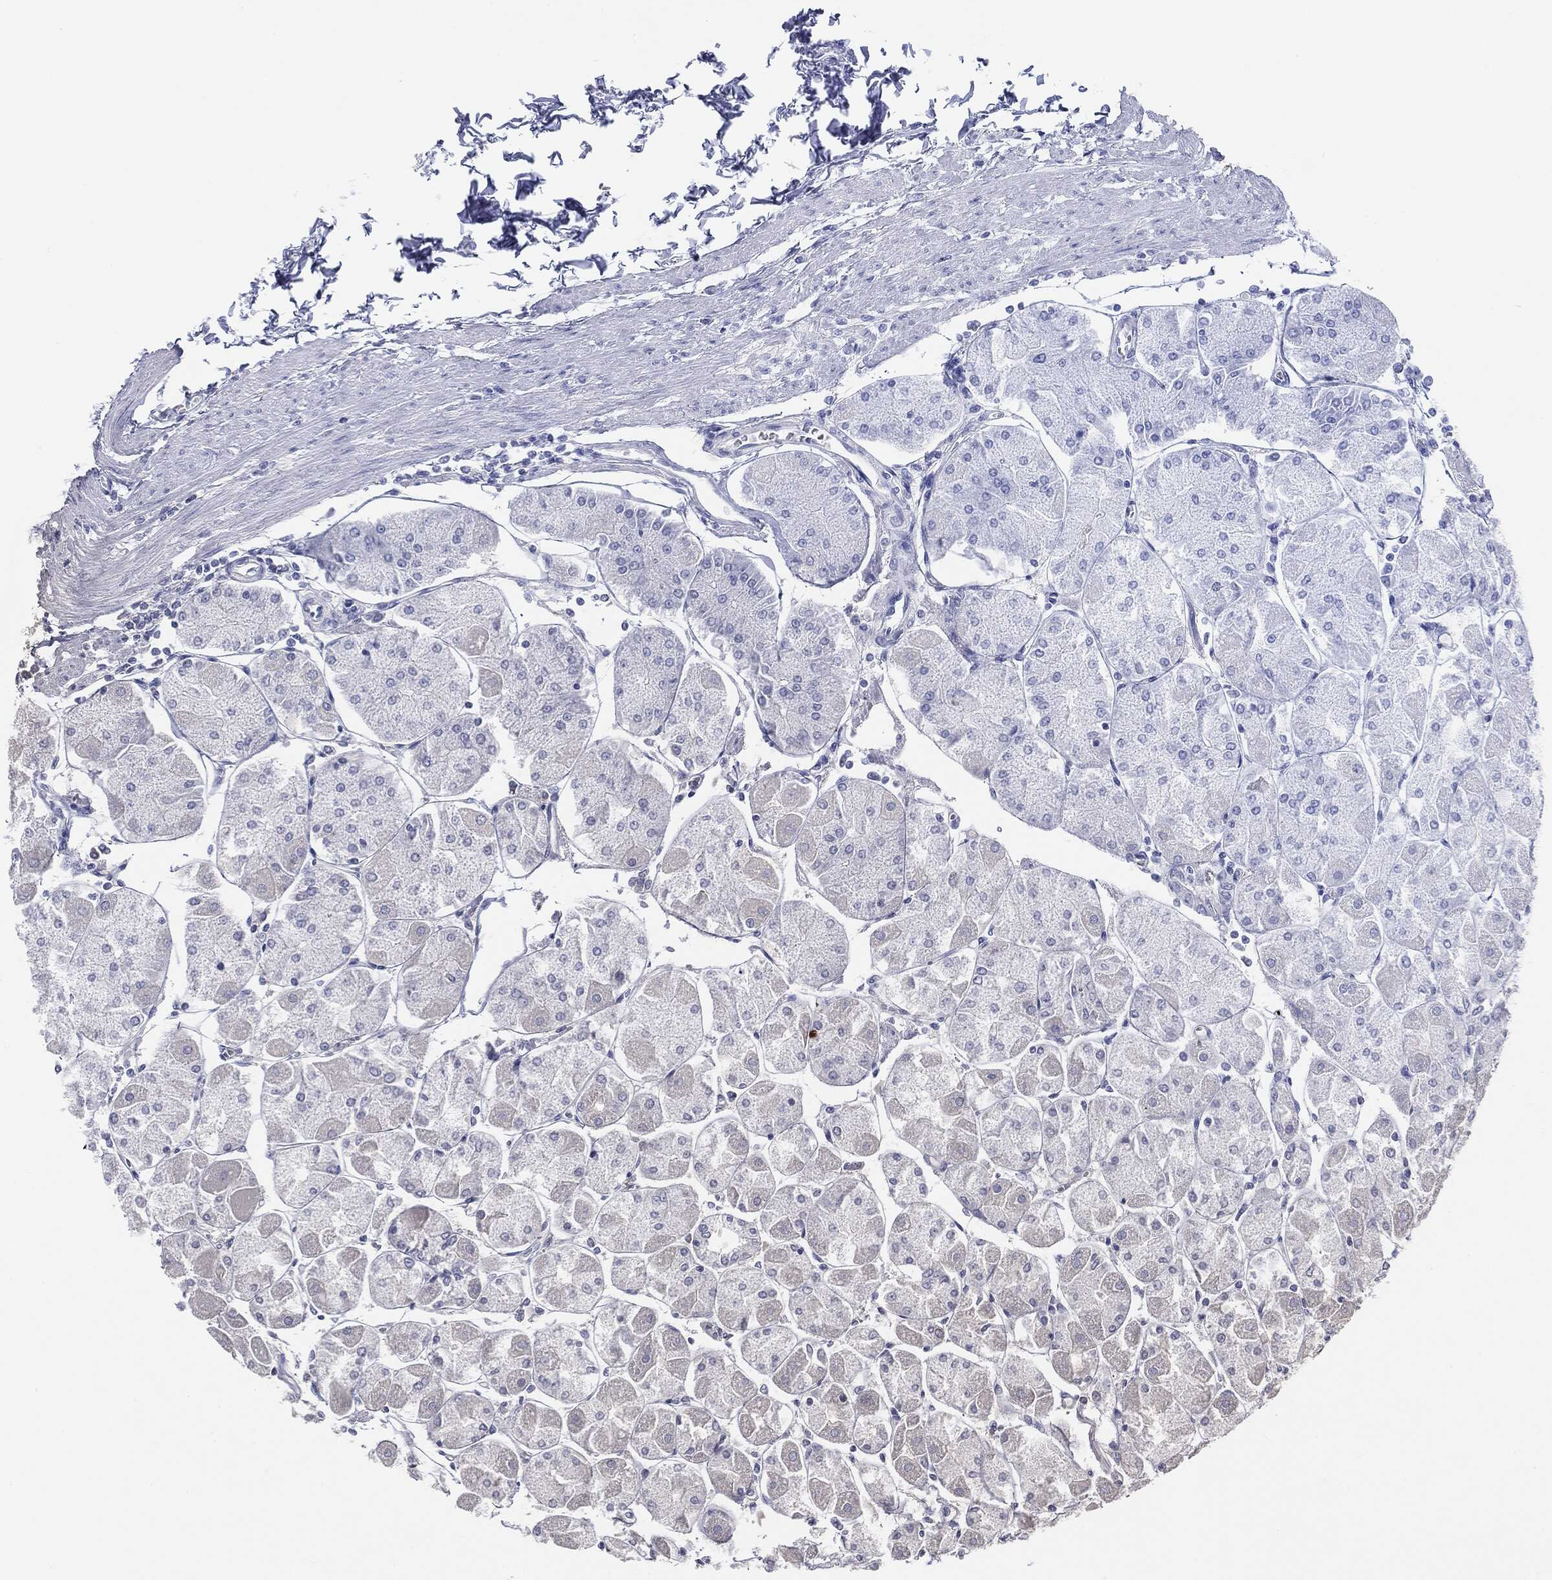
{"staining": {"intensity": "weak", "quantity": "<25%", "location": "cytoplasmic/membranous"}, "tissue": "stomach", "cell_type": "Glandular cells", "image_type": "normal", "snomed": [{"axis": "morphology", "description": "Normal tissue, NOS"}, {"axis": "topography", "description": "Stomach"}], "caption": "High magnification brightfield microscopy of unremarkable stomach stained with DAB (brown) and counterstained with hematoxylin (blue): glandular cells show no significant positivity. (Brightfield microscopy of DAB (3,3'-diaminobenzidine) immunohistochemistry (IHC) at high magnification).", "gene": "CGB1", "patient": {"sex": "male", "age": 70}}